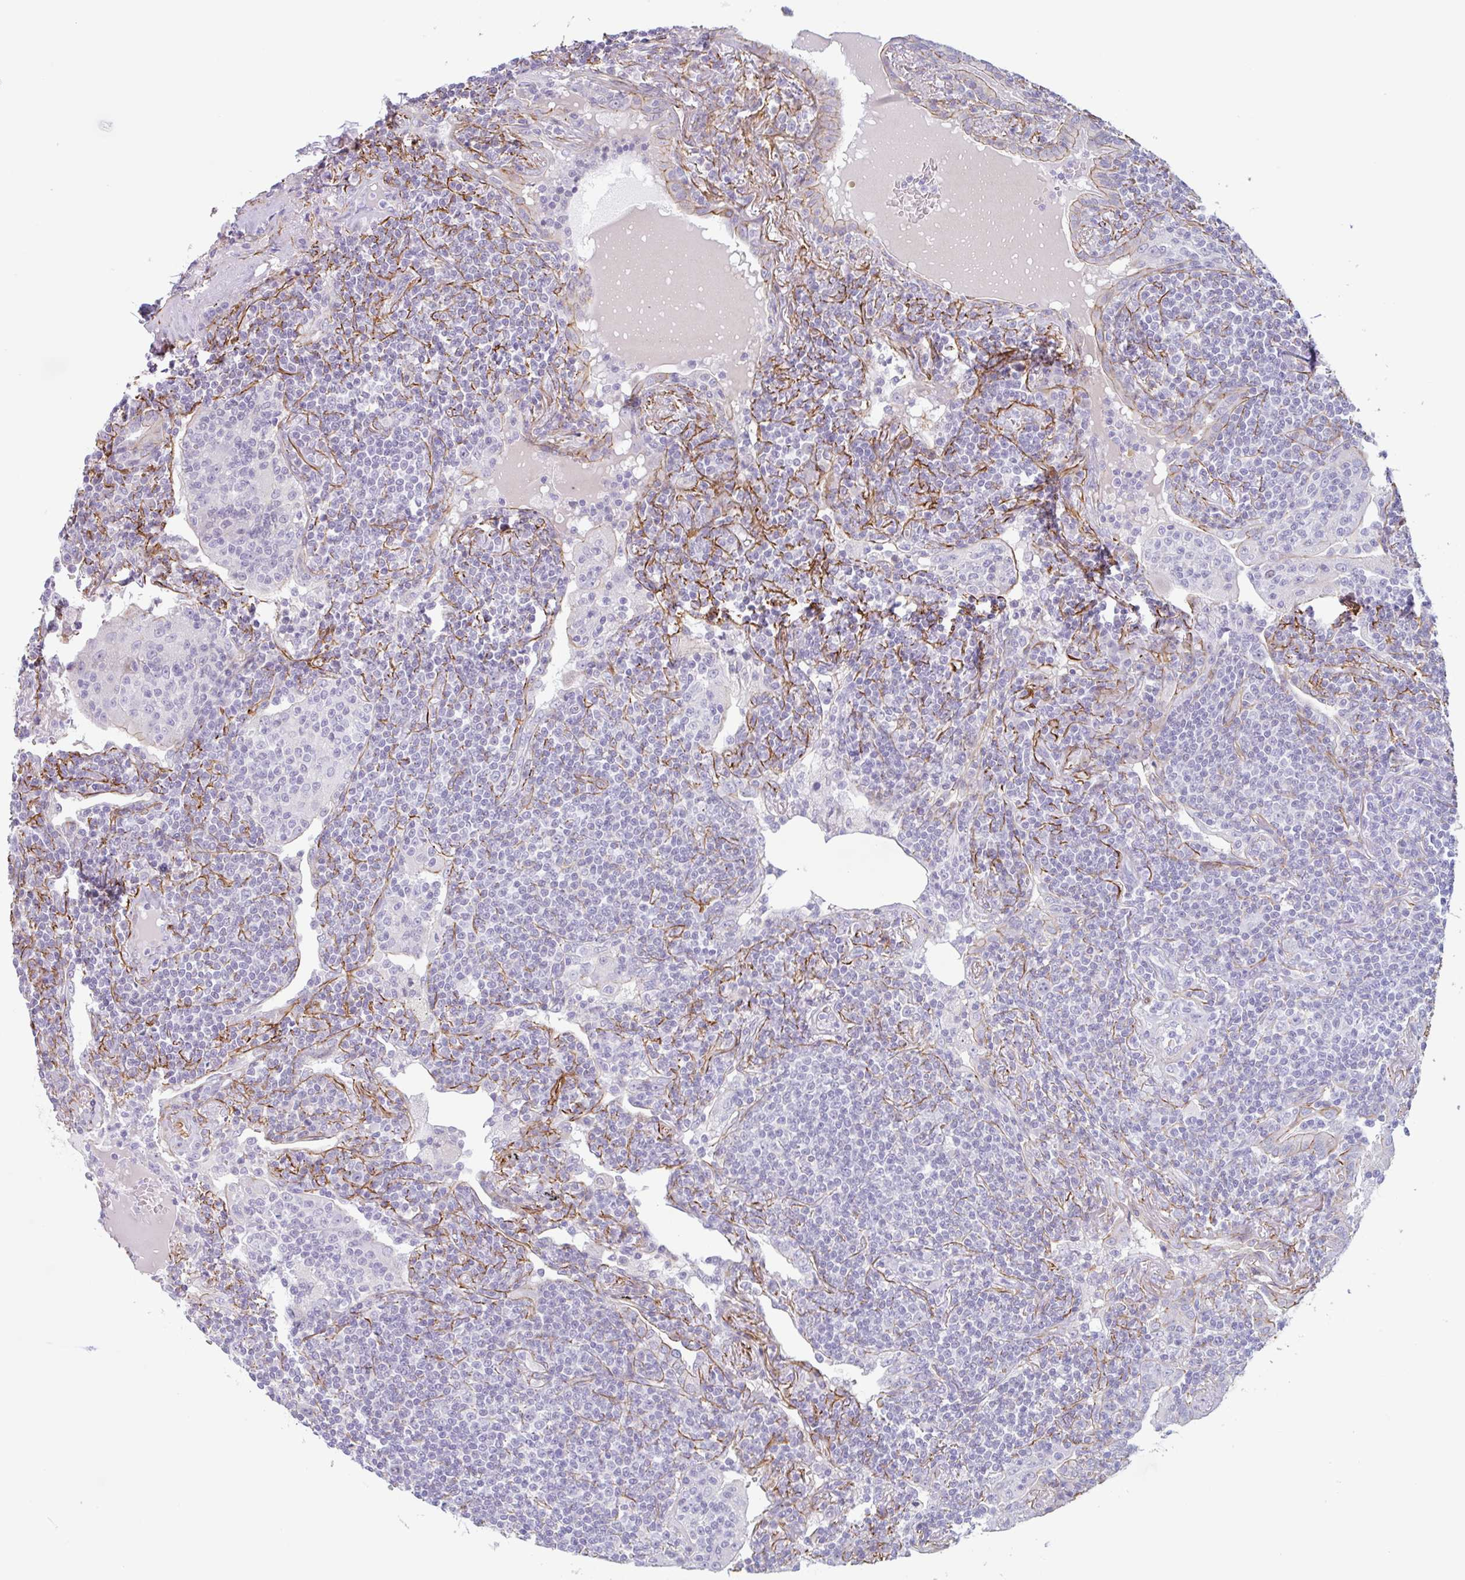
{"staining": {"intensity": "negative", "quantity": "none", "location": "none"}, "tissue": "lymphoma", "cell_type": "Tumor cells", "image_type": "cancer", "snomed": [{"axis": "morphology", "description": "Malignant lymphoma, non-Hodgkin's type, Low grade"}, {"axis": "topography", "description": "Lung"}], "caption": "DAB immunohistochemical staining of malignant lymphoma, non-Hodgkin's type (low-grade) exhibits no significant staining in tumor cells.", "gene": "MYH10", "patient": {"sex": "female", "age": 71}}